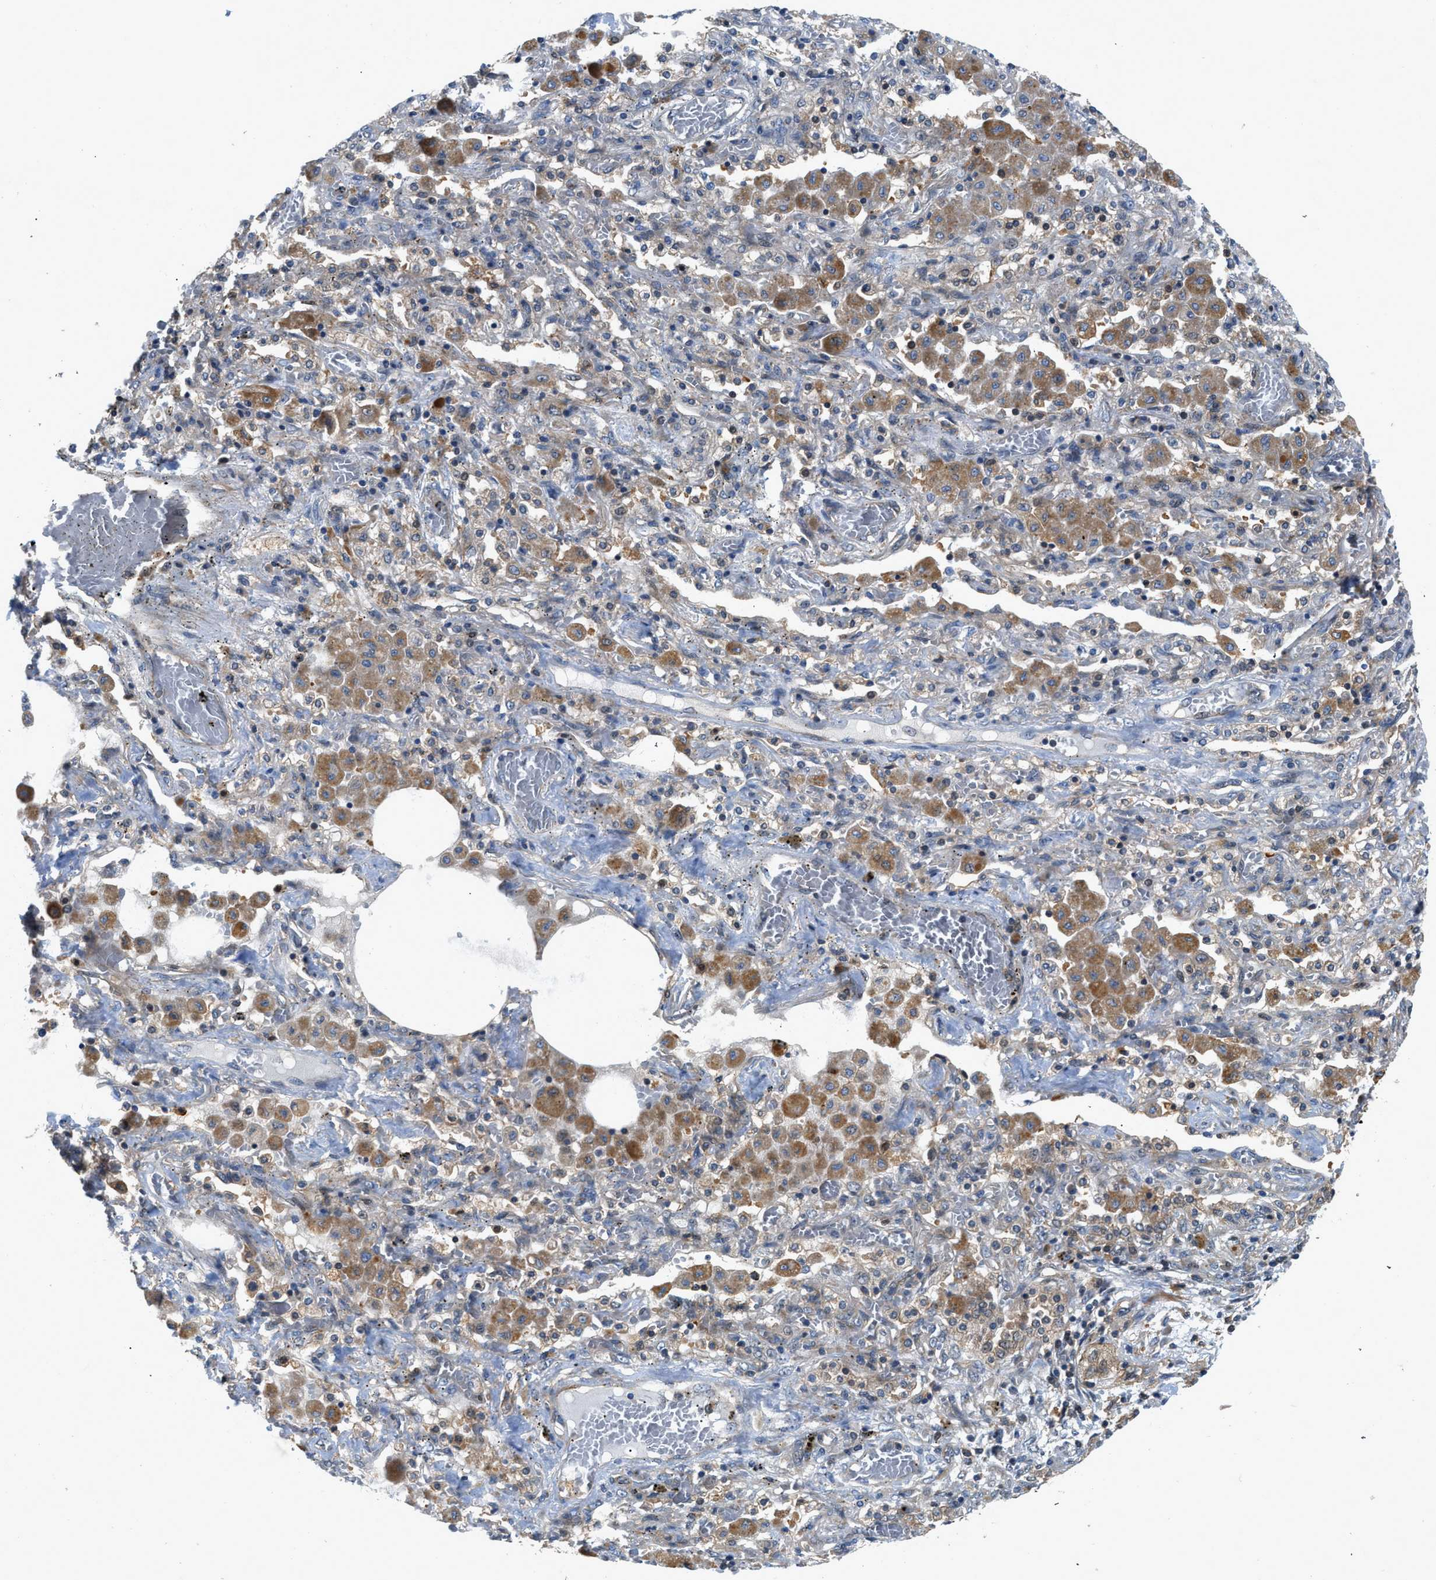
{"staining": {"intensity": "negative", "quantity": "none", "location": "none"}, "tissue": "lung cancer", "cell_type": "Tumor cells", "image_type": "cancer", "snomed": [{"axis": "morphology", "description": "Squamous cell carcinoma, NOS"}, {"axis": "topography", "description": "Lung"}], "caption": "This is an immunohistochemistry (IHC) image of lung cancer (squamous cell carcinoma). There is no expression in tumor cells.", "gene": "GPR31", "patient": {"sex": "female", "age": 47}}